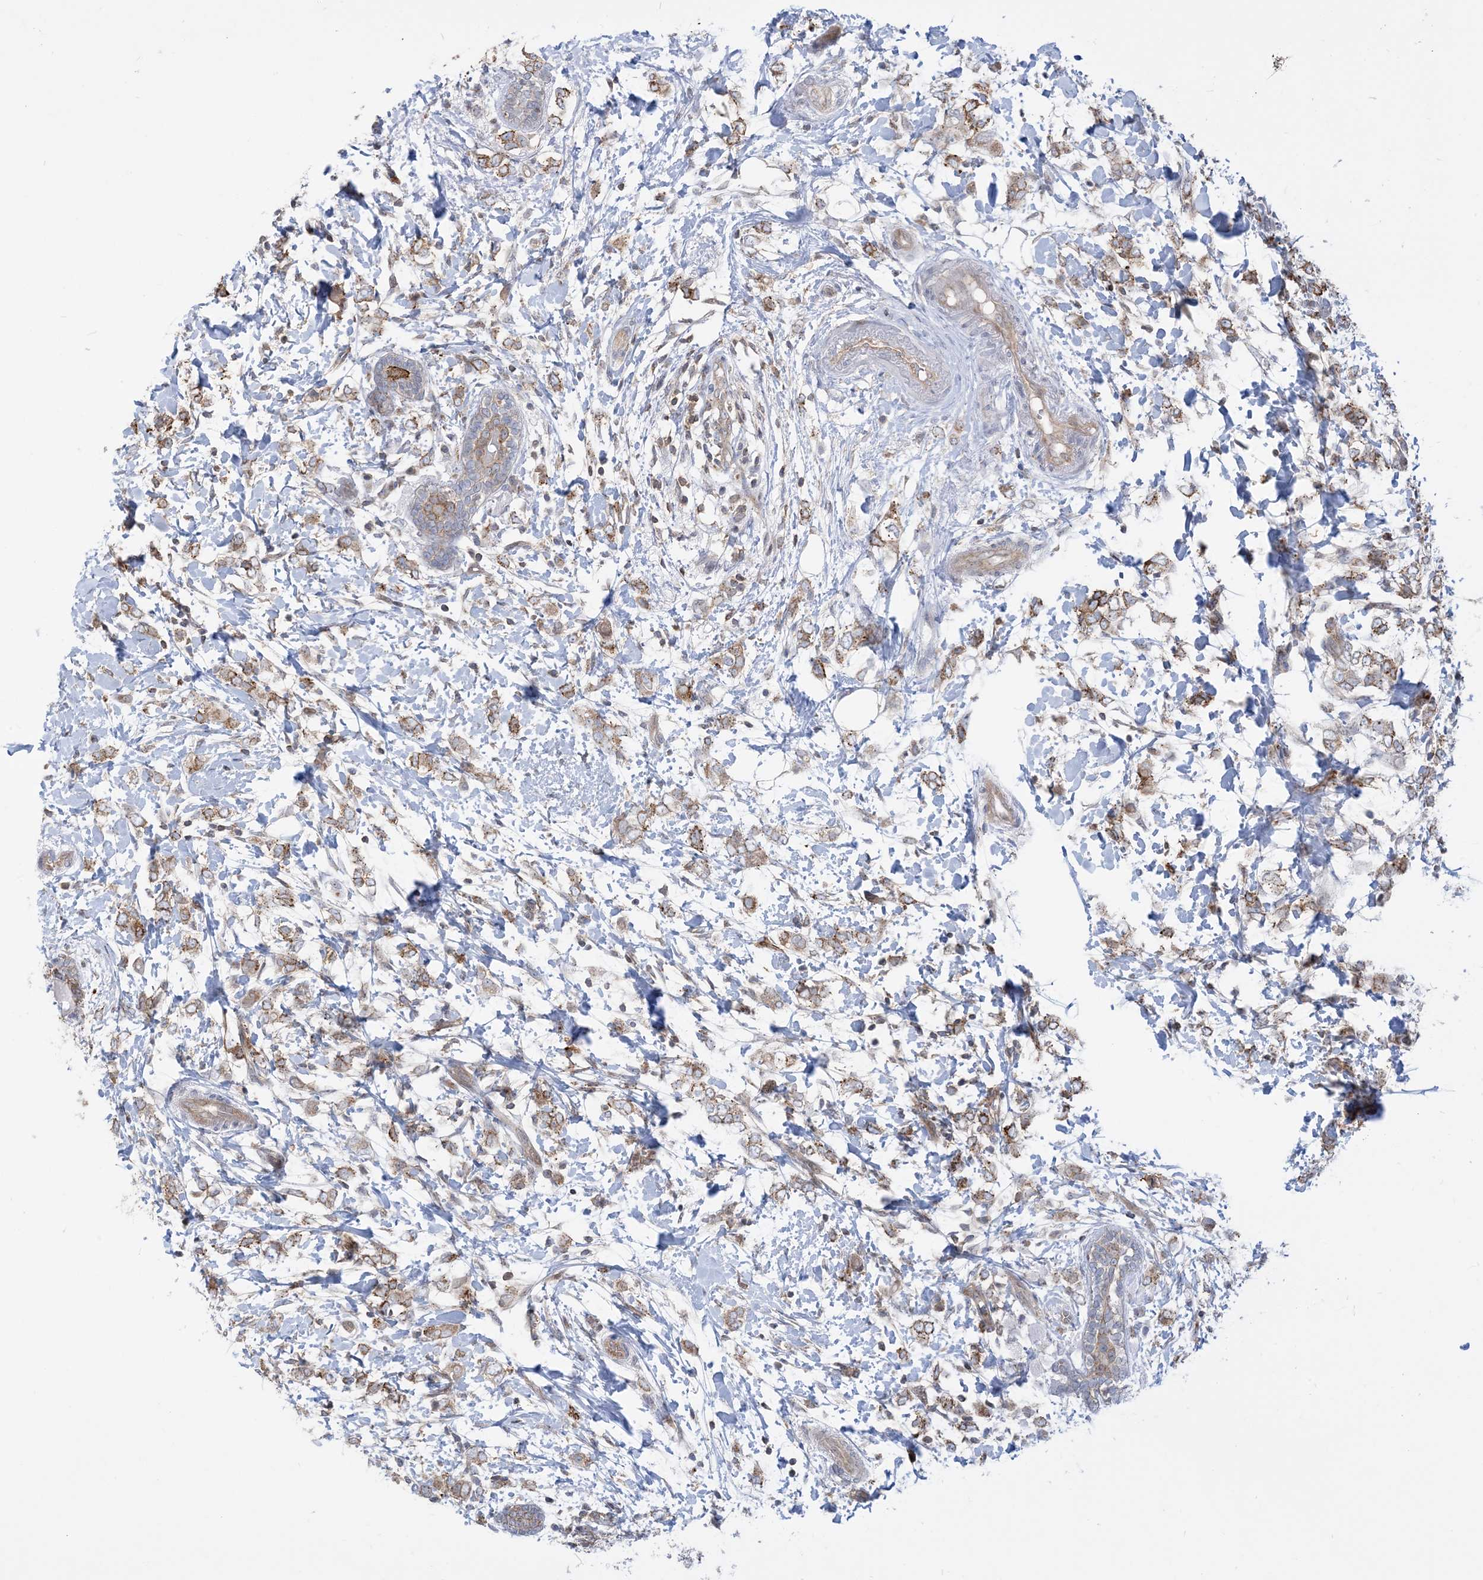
{"staining": {"intensity": "moderate", "quantity": ">75%", "location": "cytoplasmic/membranous"}, "tissue": "breast cancer", "cell_type": "Tumor cells", "image_type": "cancer", "snomed": [{"axis": "morphology", "description": "Normal tissue, NOS"}, {"axis": "morphology", "description": "Lobular carcinoma"}, {"axis": "topography", "description": "Breast"}], "caption": "A medium amount of moderate cytoplasmic/membranous expression is seen in approximately >75% of tumor cells in breast lobular carcinoma tissue.", "gene": "CASP4", "patient": {"sex": "female", "age": 47}}